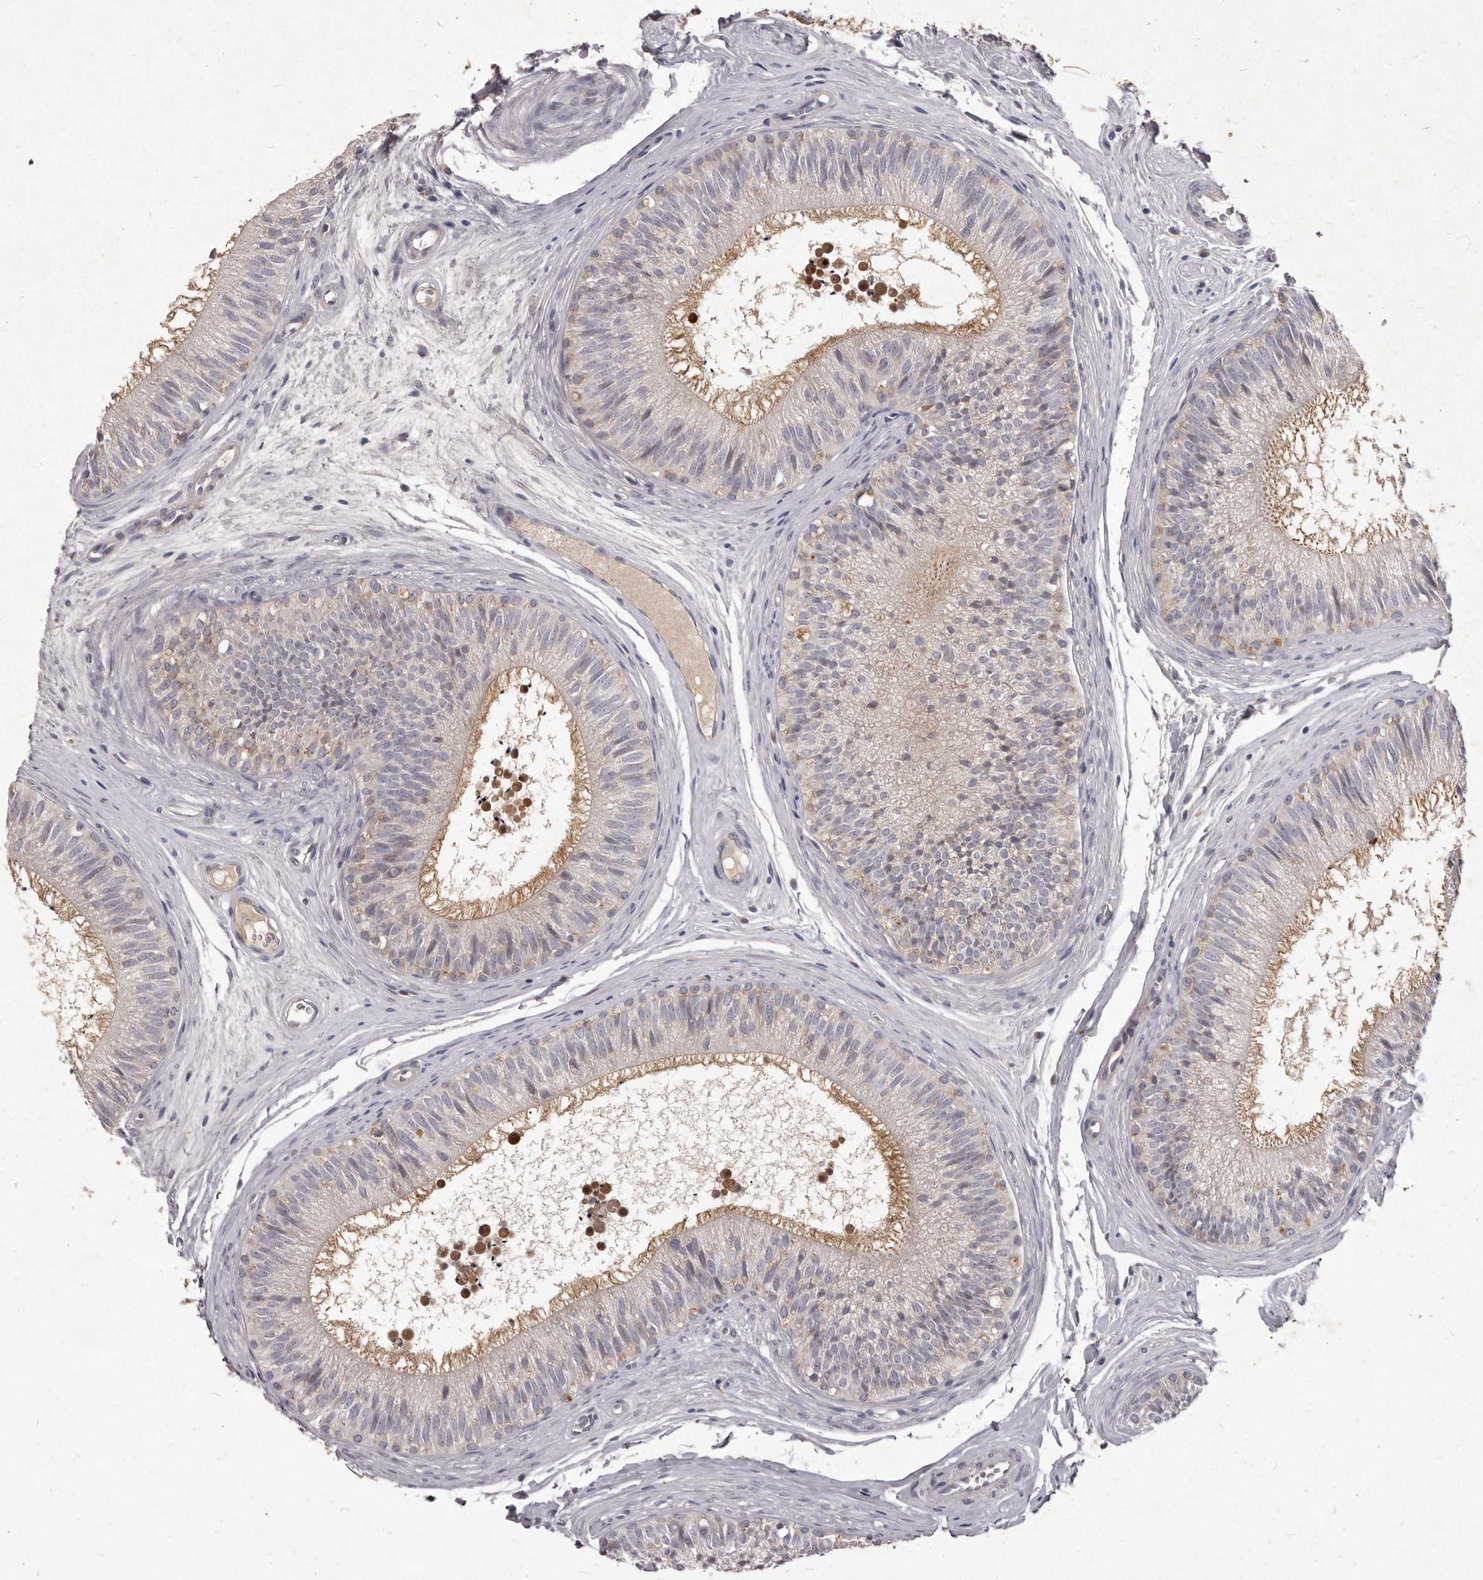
{"staining": {"intensity": "moderate", "quantity": "<25%", "location": "cytoplasmic/membranous"}, "tissue": "epididymis", "cell_type": "Glandular cells", "image_type": "normal", "snomed": [{"axis": "morphology", "description": "Normal tissue, NOS"}, {"axis": "topography", "description": "Epididymis"}], "caption": "An image showing moderate cytoplasmic/membranous staining in about <25% of glandular cells in normal epididymis, as visualized by brown immunohistochemical staining.", "gene": "GPRC5C", "patient": {"sex": "male", "age": 29}}